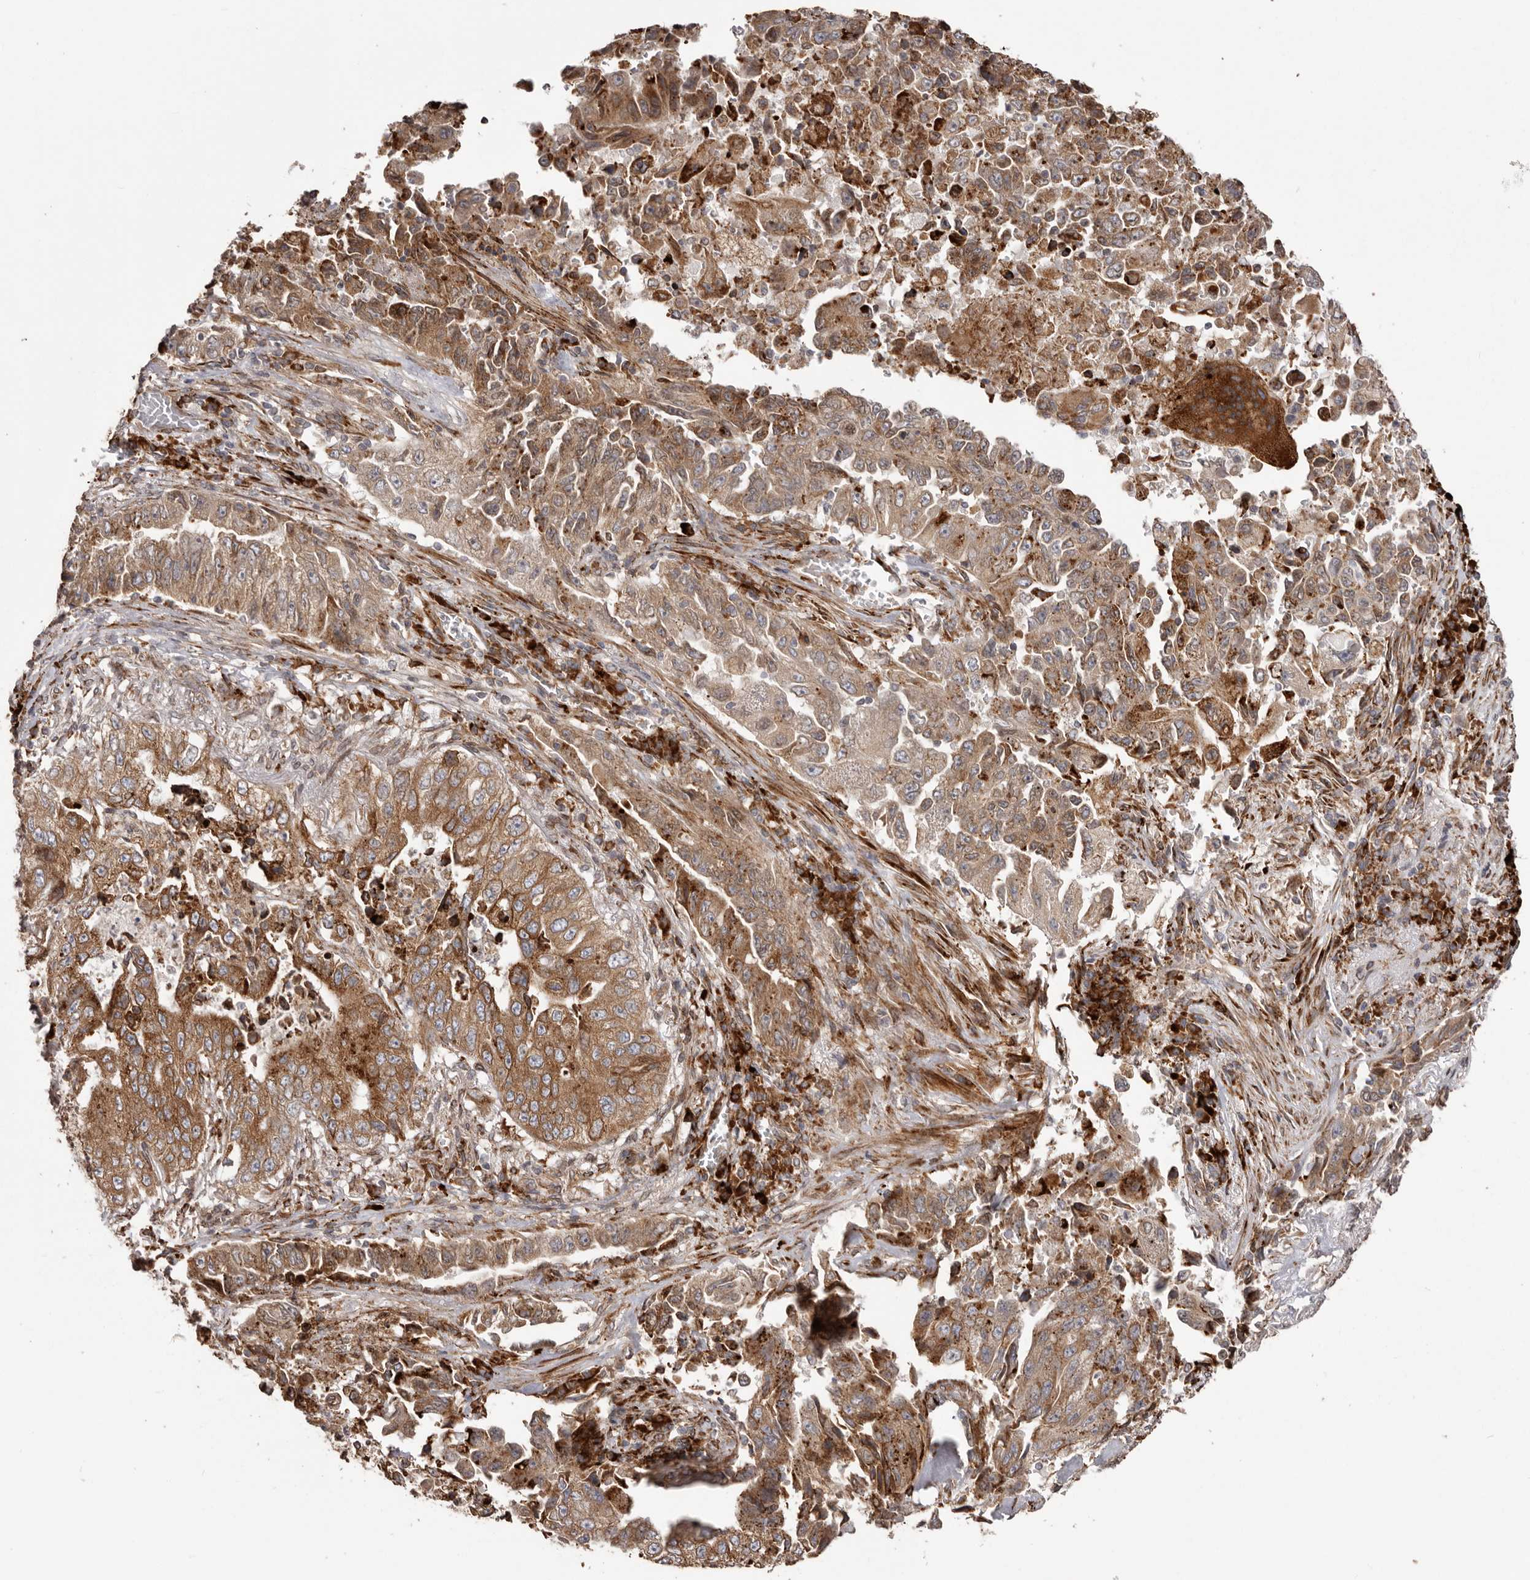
{"staining": {"intensity": "moderate", "quantity": ">75%", "location": "cytoplasmic/membranous"}, "tissue": "lung cancer", "cell_type": "Tumor cells", "image_type": "cancer", "snomed": [{"axis": "morphology", "description": "Adenocarcinoma, NOS"}, {"axis": "topography", "description": "Lung"}], "caption": "About >75% of tumor cells in lung adenocarcinoma demonstrate moderate cytoplasmic/membranous protein staining as visualized by brown immunohistochemical staining.", "gene": "NUP43", "patient": {"sex": "female", "age": 51}}